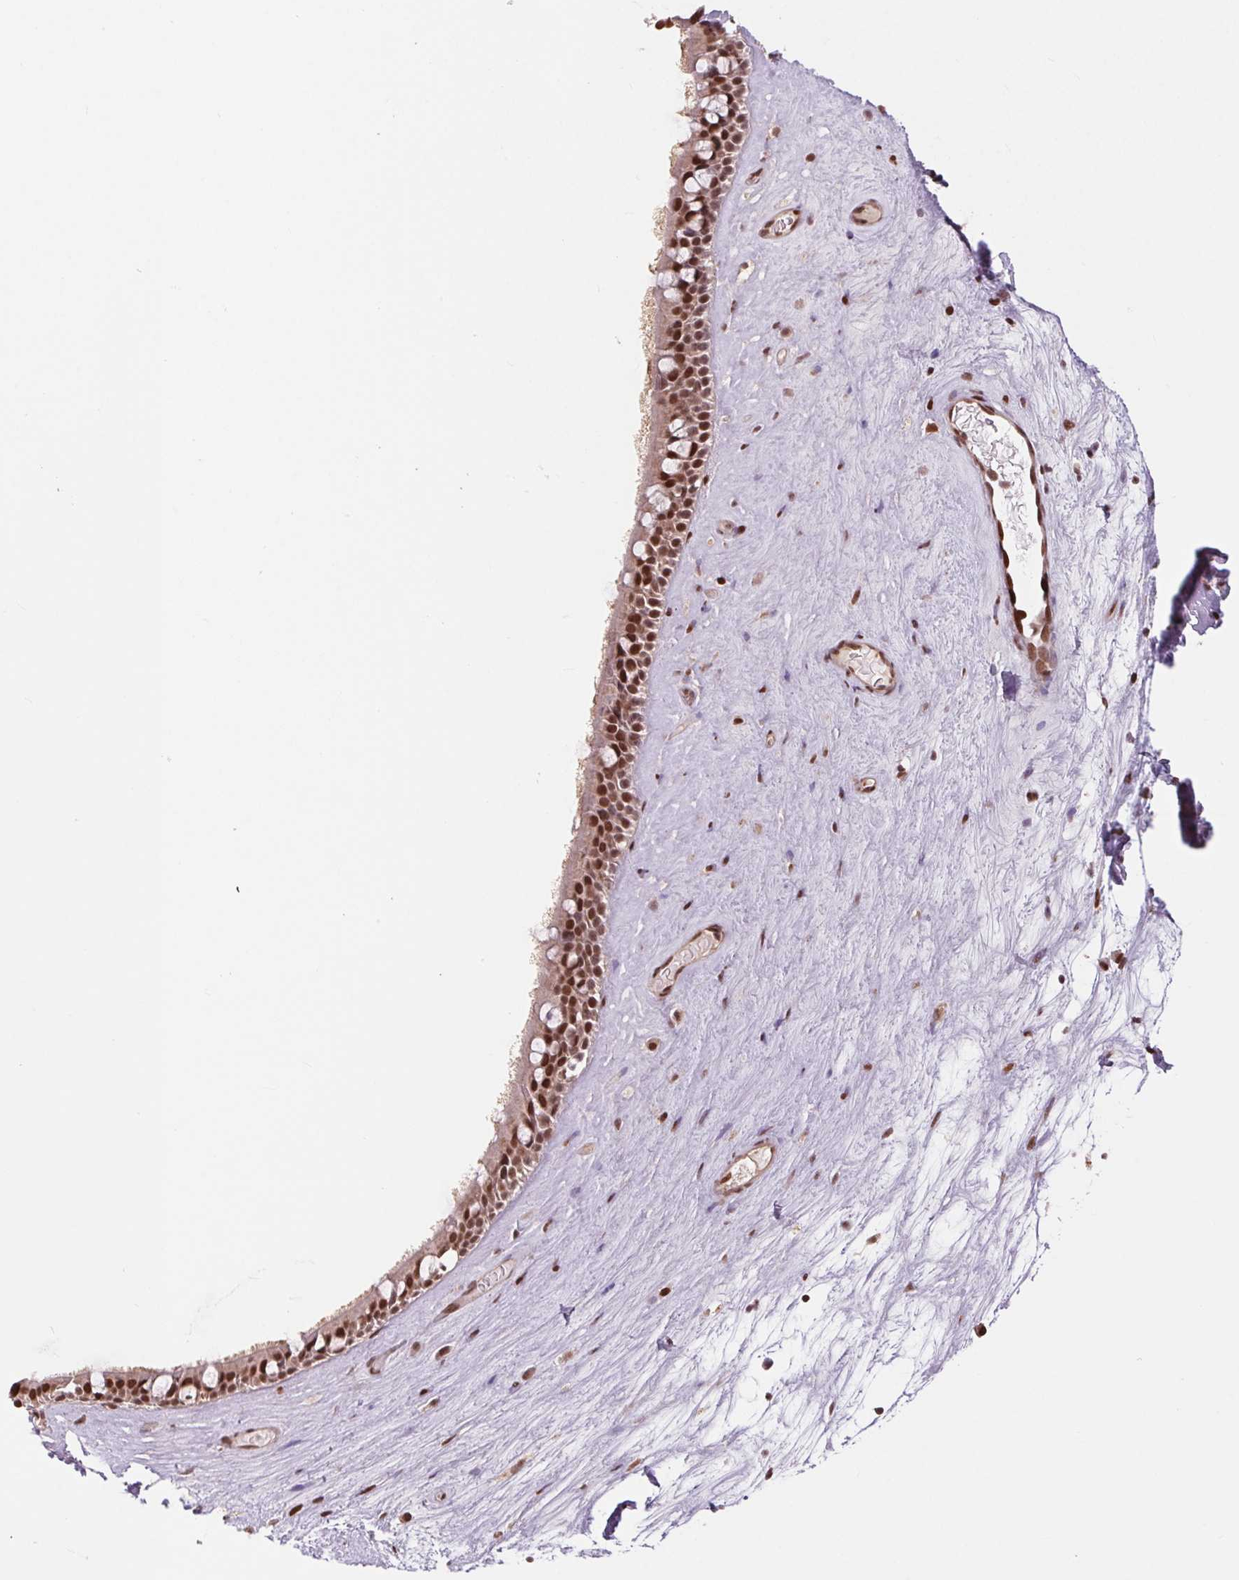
{"staining": {"intensity": "strong", "quantity": ">75%", "location": "nuclear"}, "tissue": "nasopharynx", "cell_type": "Respiratory epithelial cells", "image_type": "normal", "snomed": [{"axis": "morphology", "description": "Normal tissue, NOS"}, {"axis": "topography", "description": "Nasopharynx"}], "caption": "IHC histopathology image of unremarkable nasopharynx stained for a protein (brown), which displays high levels of strong nuclear expression in approximately >75% of respiratory epithelial cells.", "gene": "RAD23A", "patient": {"sex": "male", "age": 68}}